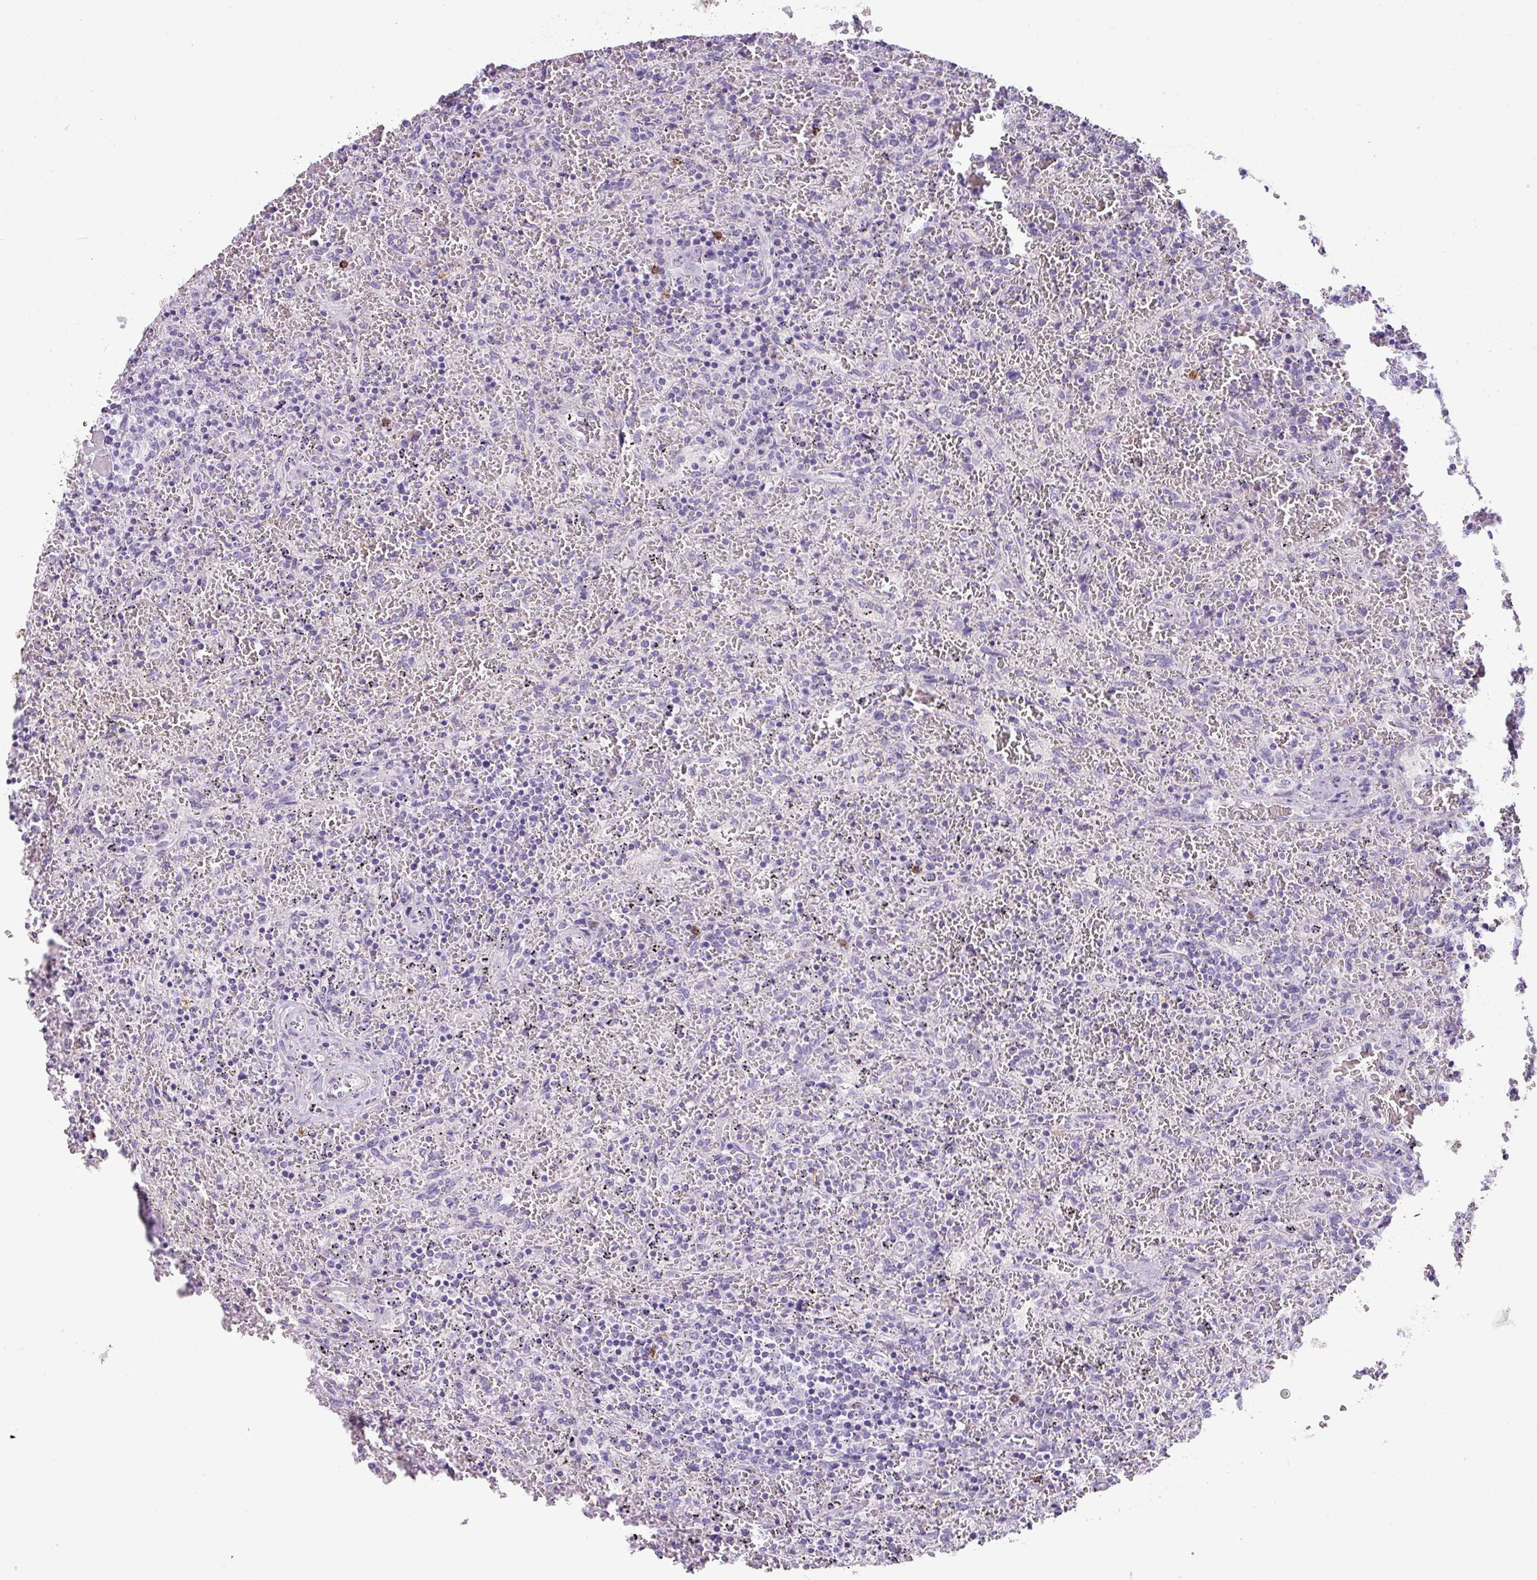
{"staining": {"intensity": "negative", "quantity": "none", "location": "none"}, "tissue": "lymphoma", "cell_type": "Tumor cells", "image_type": "cancer", "snomed": [{"axis": "morphology", "description": "Malignant lymphoma, non-Hodgkin's type, Low grade"}, {"axis": "topography", "description": "Spleen"}], "caption": "Malignant lymphoma, non-Hodgkin's type (low-grade) was stained to show a protein in brown. There is no significant expression in tumor cells.", "gene": "ZNF524", "patient": {"sex": "female", "age": 64}}